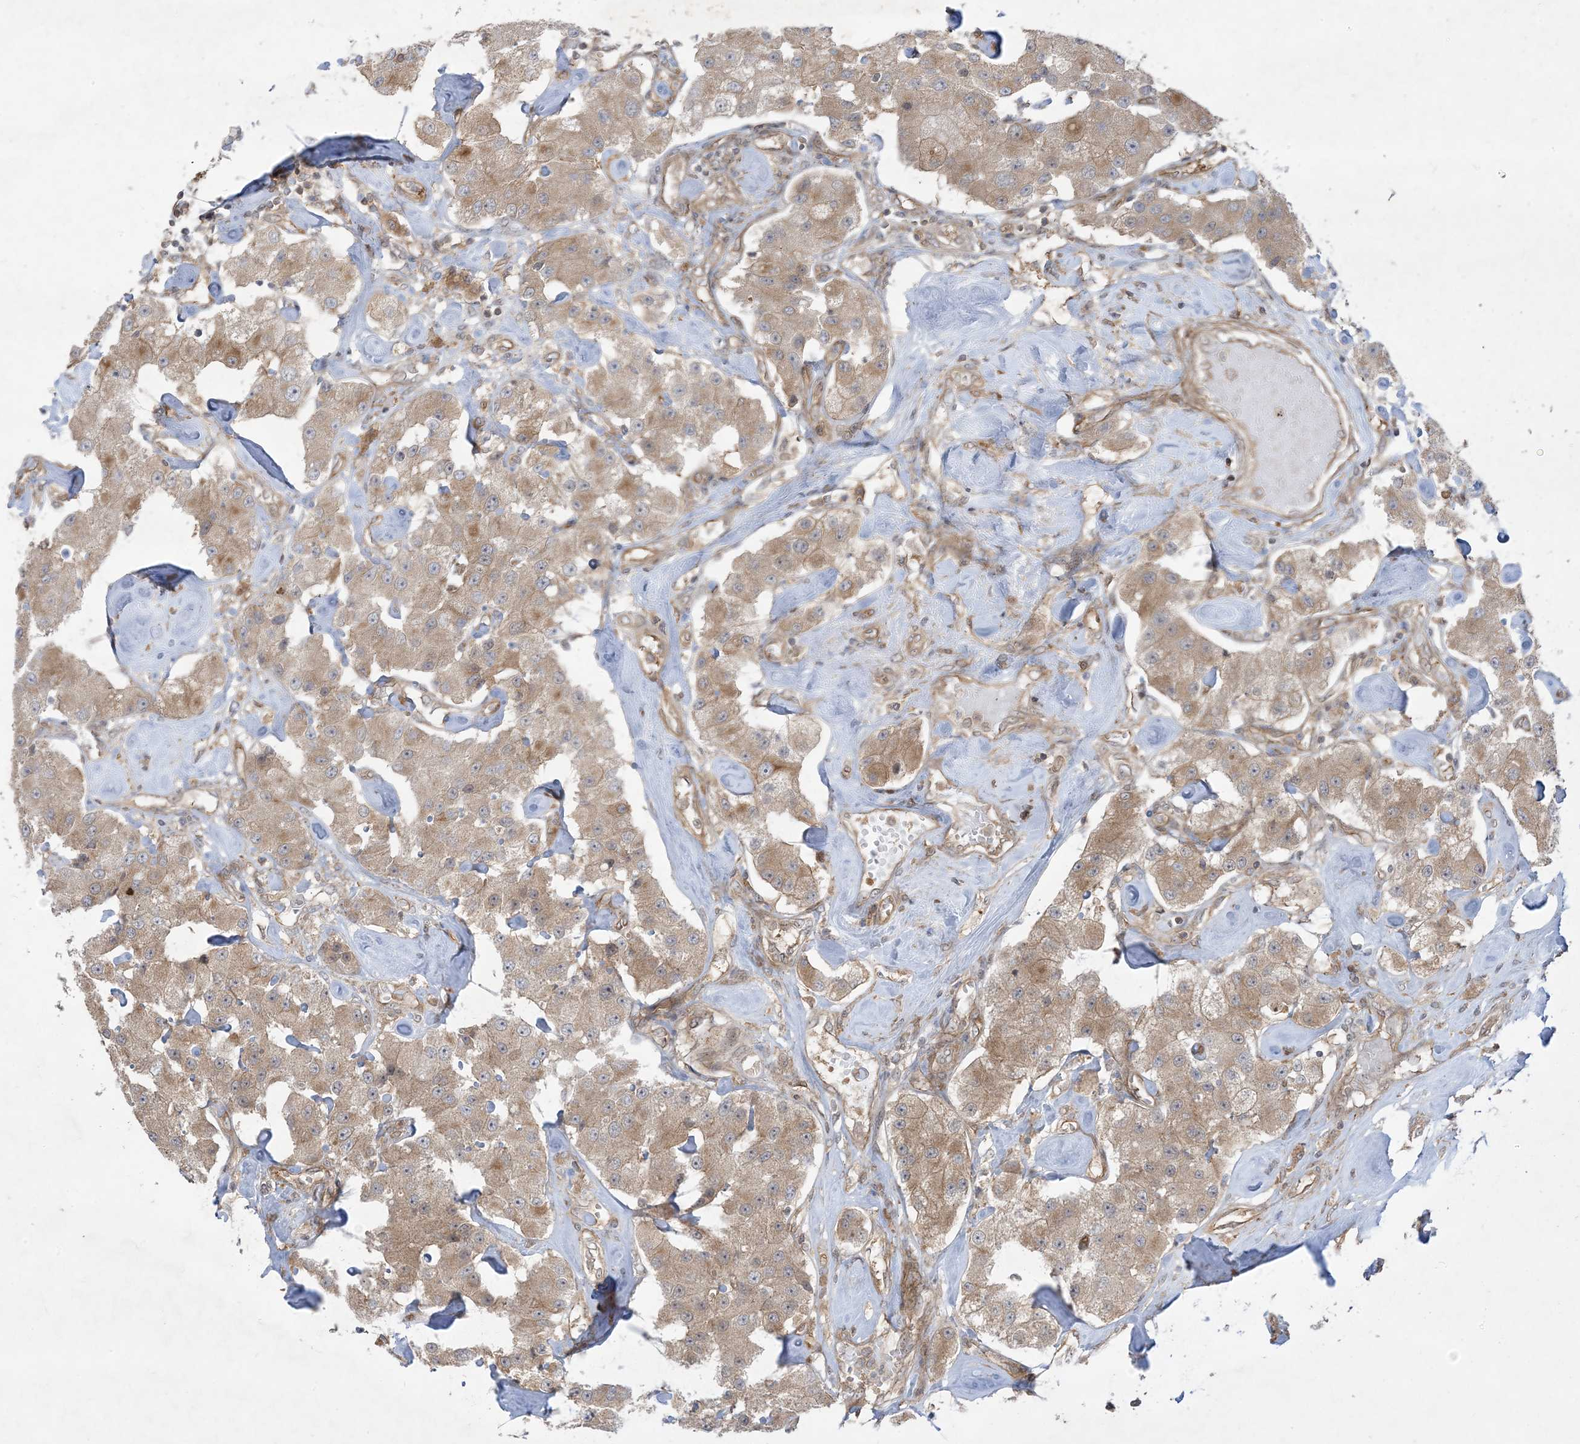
{"staining": {"intensity": "moderate", "quantity": ">75%", "location": "cytoplasmic/membranous"}, "tissue": "carcinoid", "cell_type": "Tumor cells", "image_type": "cancer", "snomed": [{"axis": "morphology", "description": "Carcinoid, malignant, NOS"}, {"axis": "topography", "description": "Pancreas"}], "caption": "IHC of human carcinoid (malignant) reveals medium levels of moderate cytoplasmic/membranous positivity in approximately >75% of tumor cells.", "gene": "SOGA3", "patient": {"sex": "male", "age": 41}}